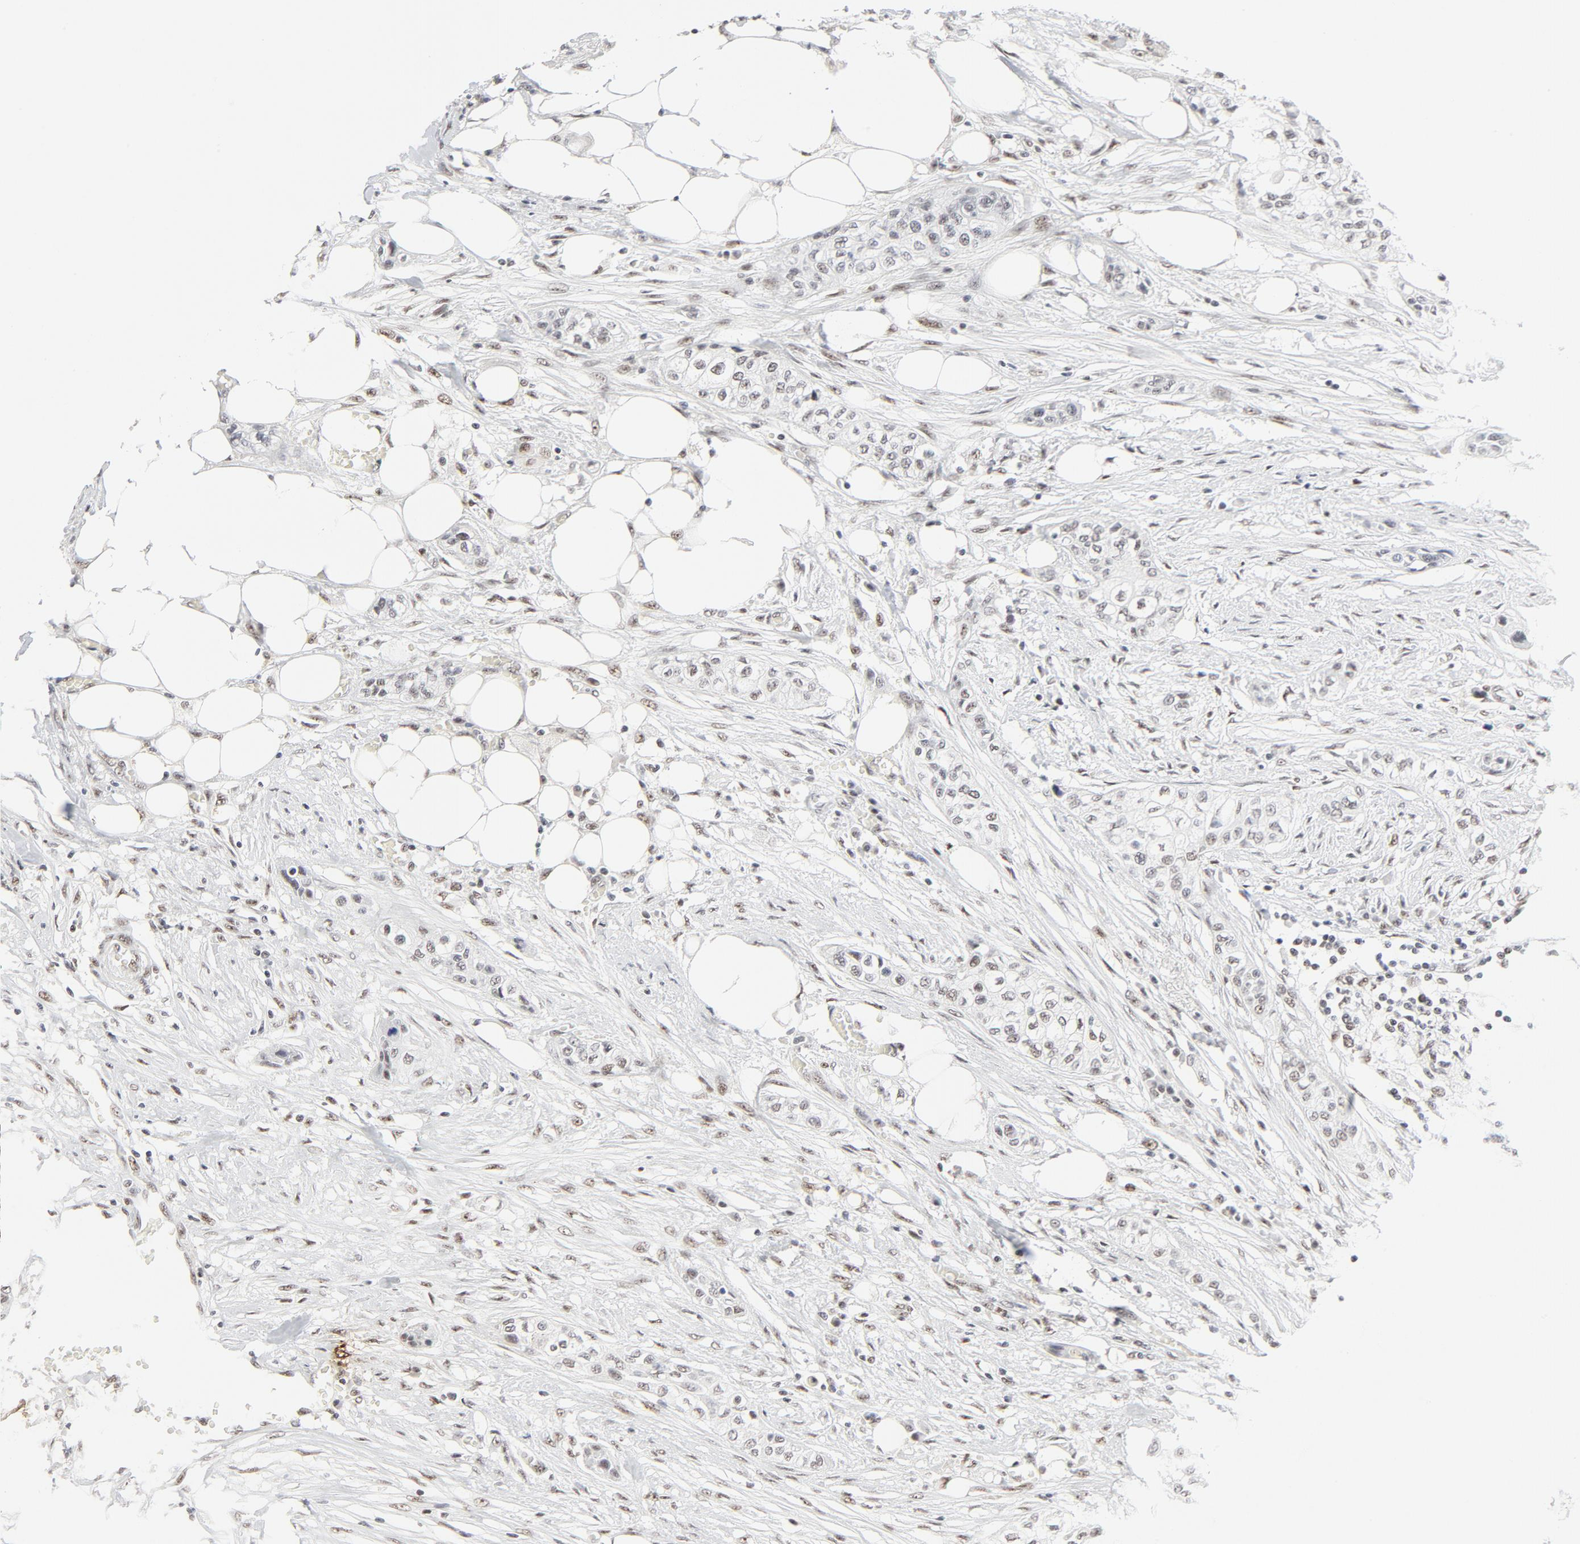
{"staining": {"intensity": "moderate", "quantity": ">75%", "location": "nuclear"}, "tissue": "urothelial cancer", "cell_type": "Tumor cells", "image_type": "cancer", "snomed": [{"axis": "morphology", "description": "Urothelial carcinoma, High grade"}, {"axis": "topography", "description": "Urinary bladder"}], "caption": "Moderate nuclear staining for a protein is seen in about >75% of tumor cells of urothelial cancer using immunohistochemistry (IHC).", "gene": "GTF2H1", "patient": {"sex": "male", "age": 74}}